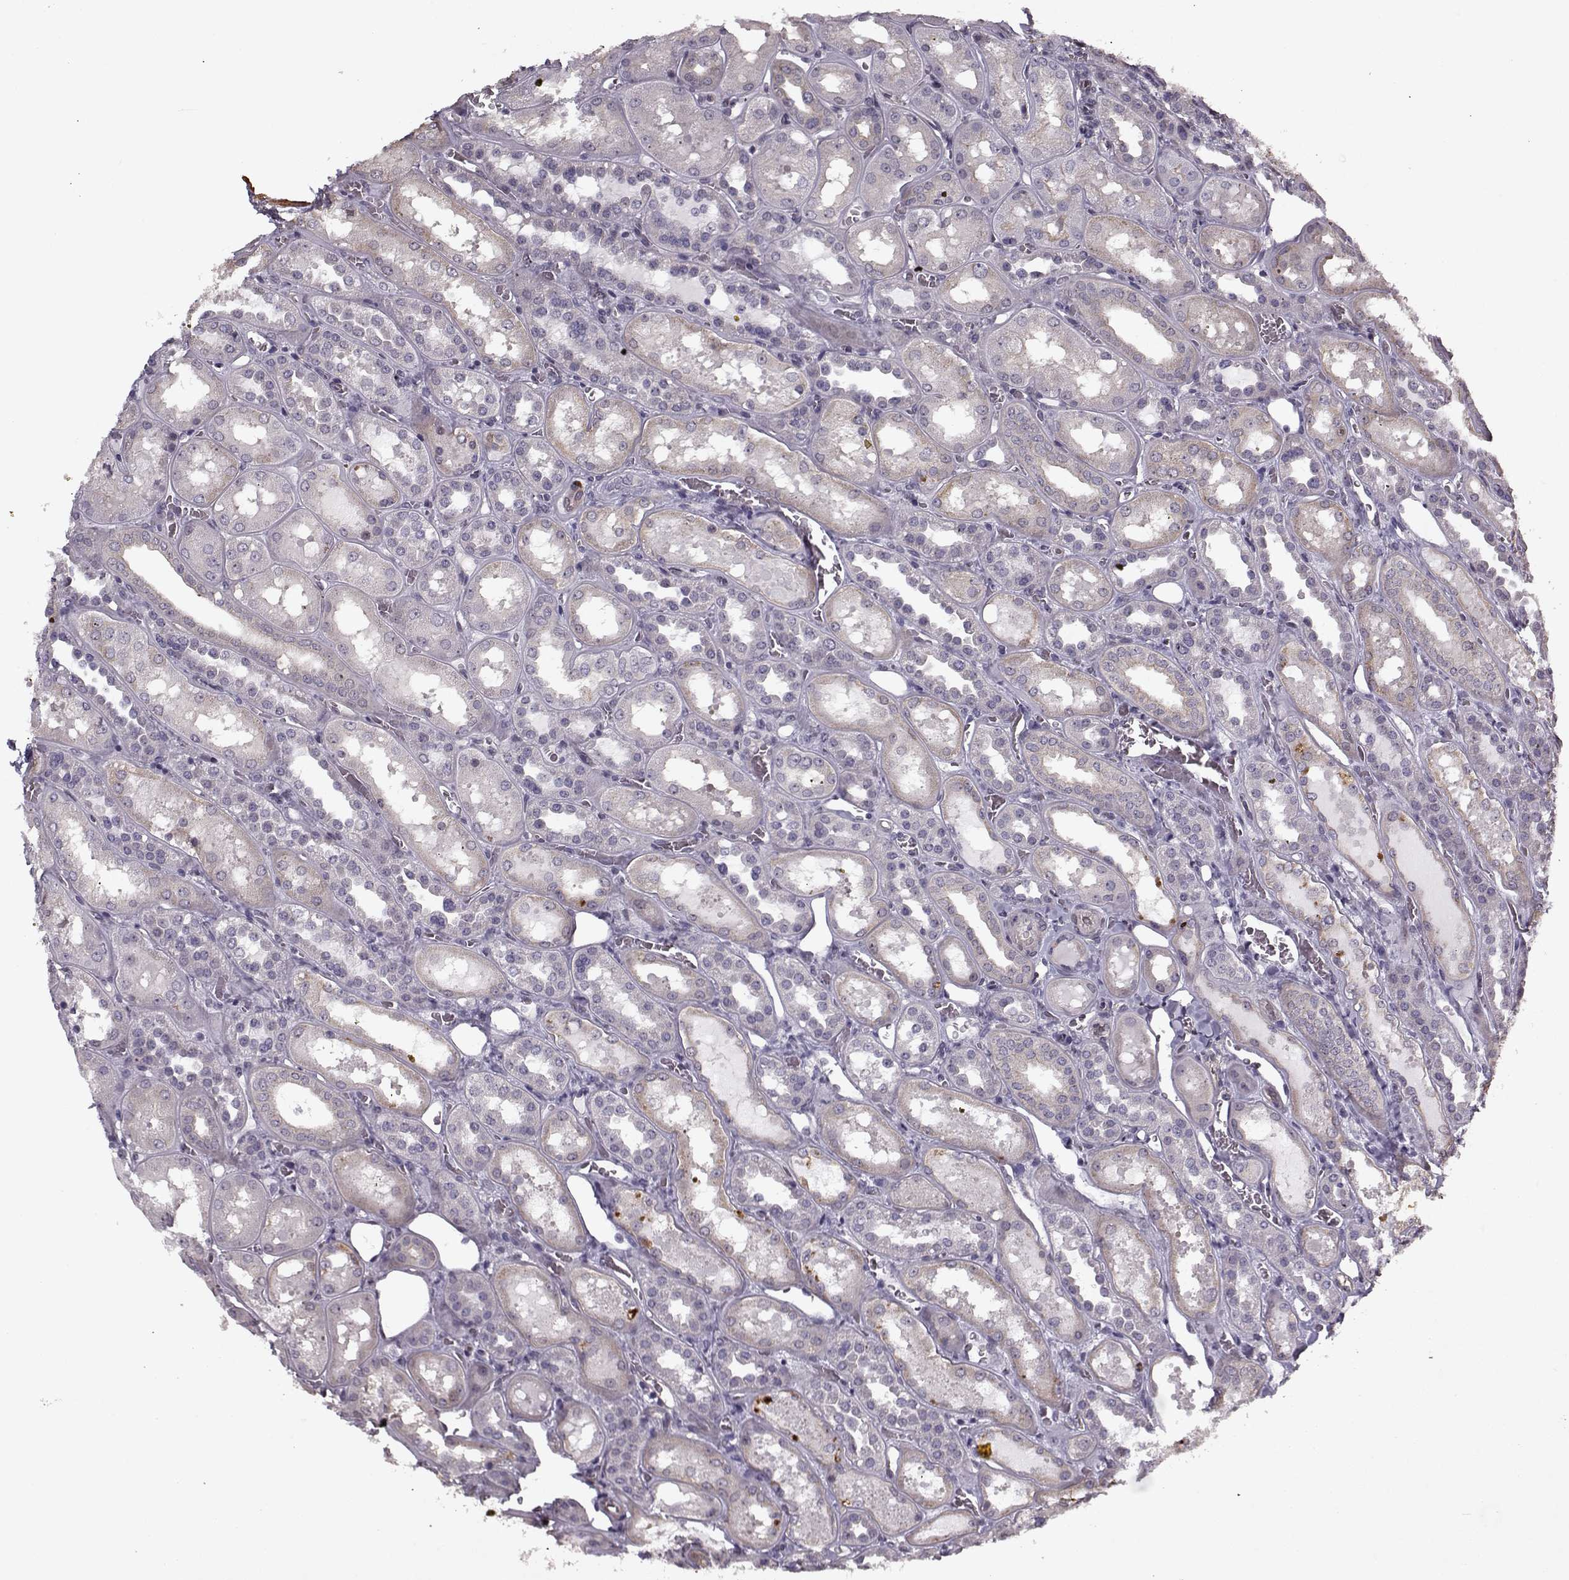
{"staining": {"intensity": "moderate", "quantity": "25%-75%", "location": "cytoplasmic/membranous"}, "tissue": "kidney", "cell_type": "Cells in glomeruli", "image_type": "normal", "snomed": [{"axis": "morphology", "description": "Normal tissue, NOS"}, {"axis": "topography", "description": "Kidney"}], "caption": "Immunohistochemistry (IHC) of benign human kidney shows medium levels of moderate cytoplasmic/membranous expression in approximately 25%-75% of cells in glomeruli.", "gene": "KRT9", "patient": {"sex": "male", "age": 73}}